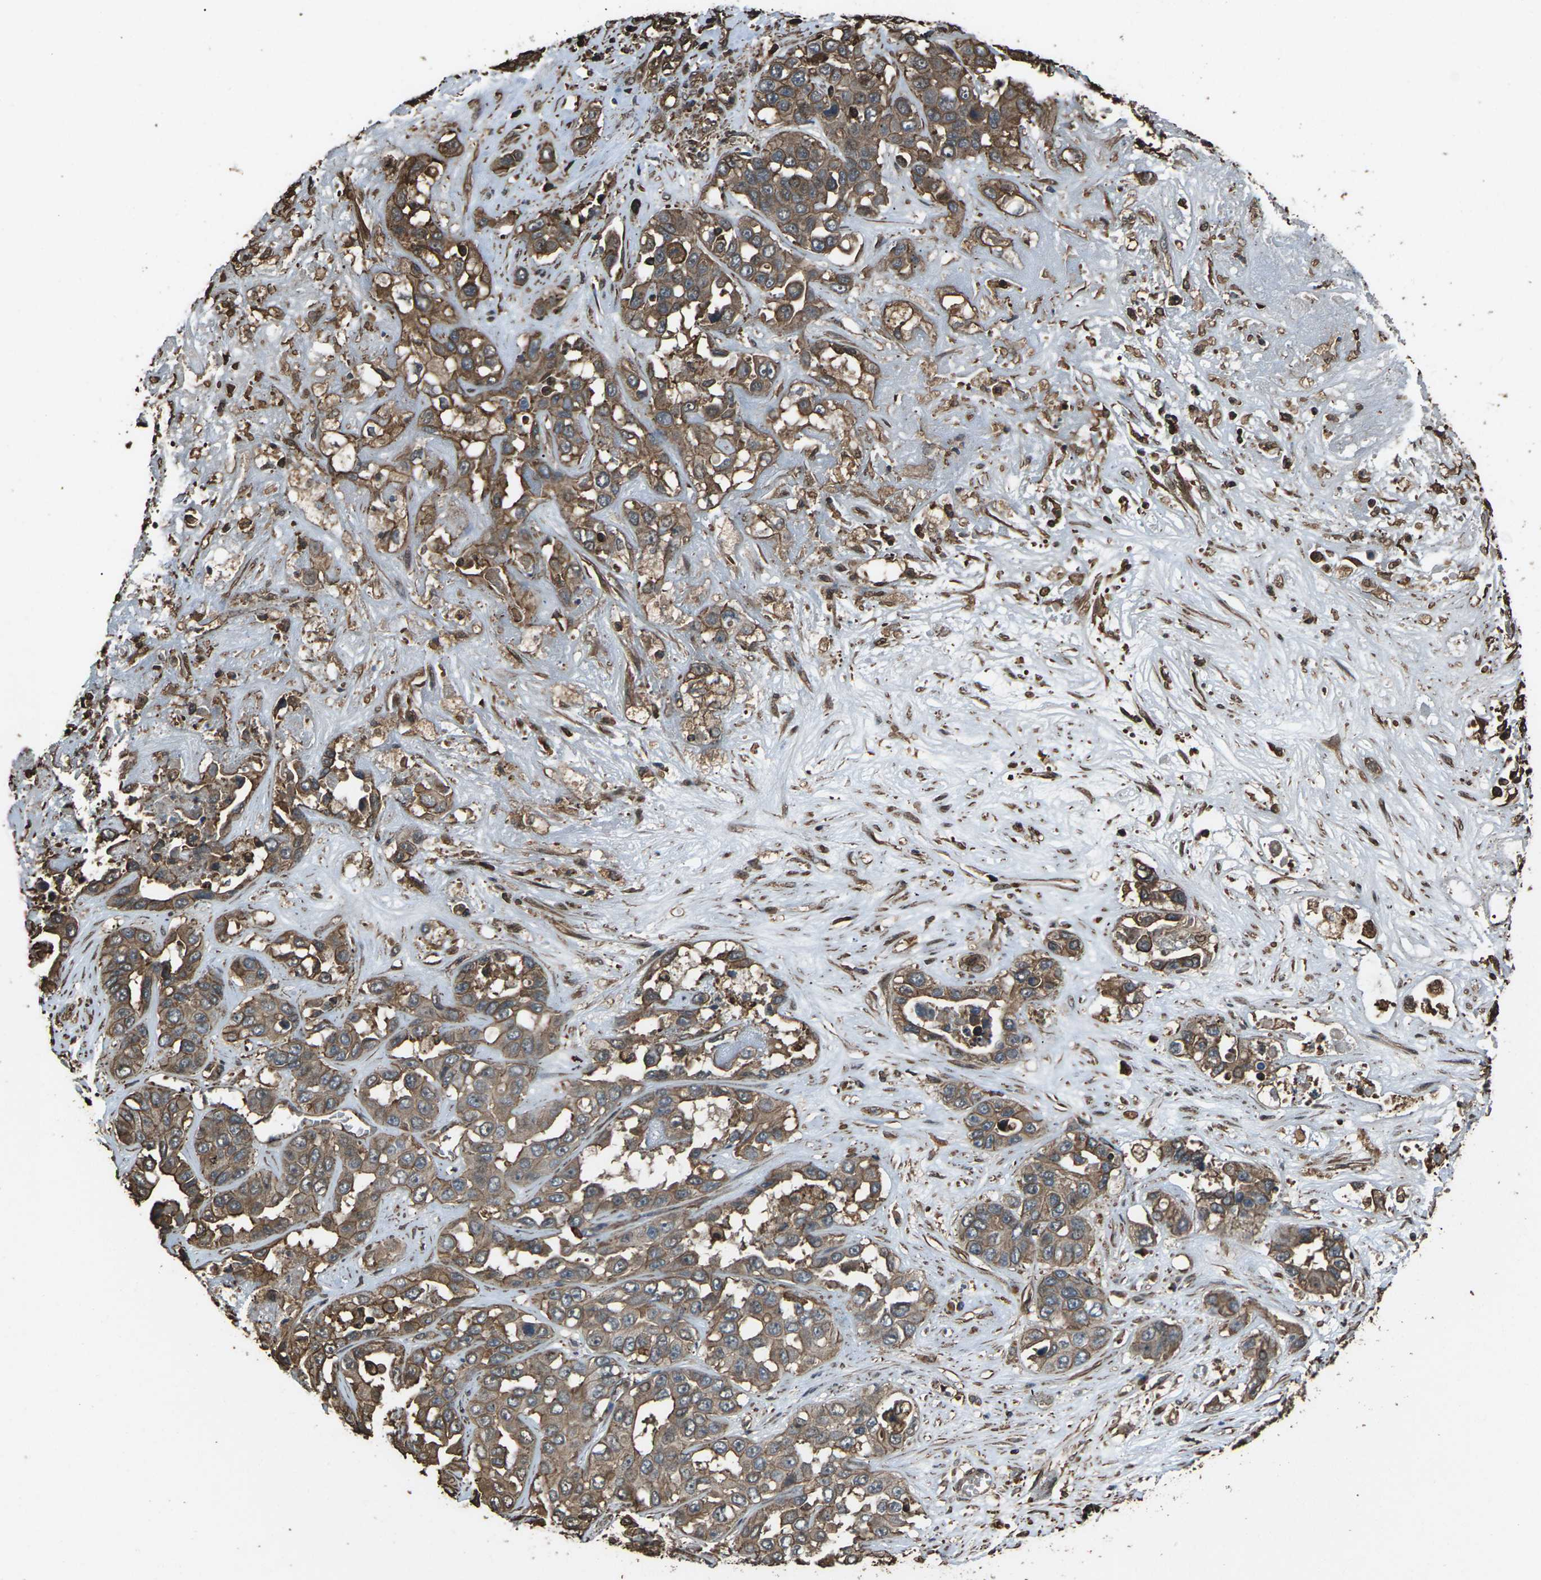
{"staining": {"intensity": "moderate", "quantity": "25%-75%", "location": "cytoplasmic/membranous"}, "tissue": "liver cancer", "cell_type": "Tumor cells", "image_type": "cancer", "snomed": [{"axis": "morphology", "description": "Cholangiocarcinoma"}, {"axis": "topography", "description": "Liver"}], "caption": "A histopathology image of human liver cholangiocarcinoma stained for a protein exhibits moderate cytoplasmic/membranous brown staining in tumor cells.", "gene": "DHPS", "patient": {"sex": "female", "age": 52}}